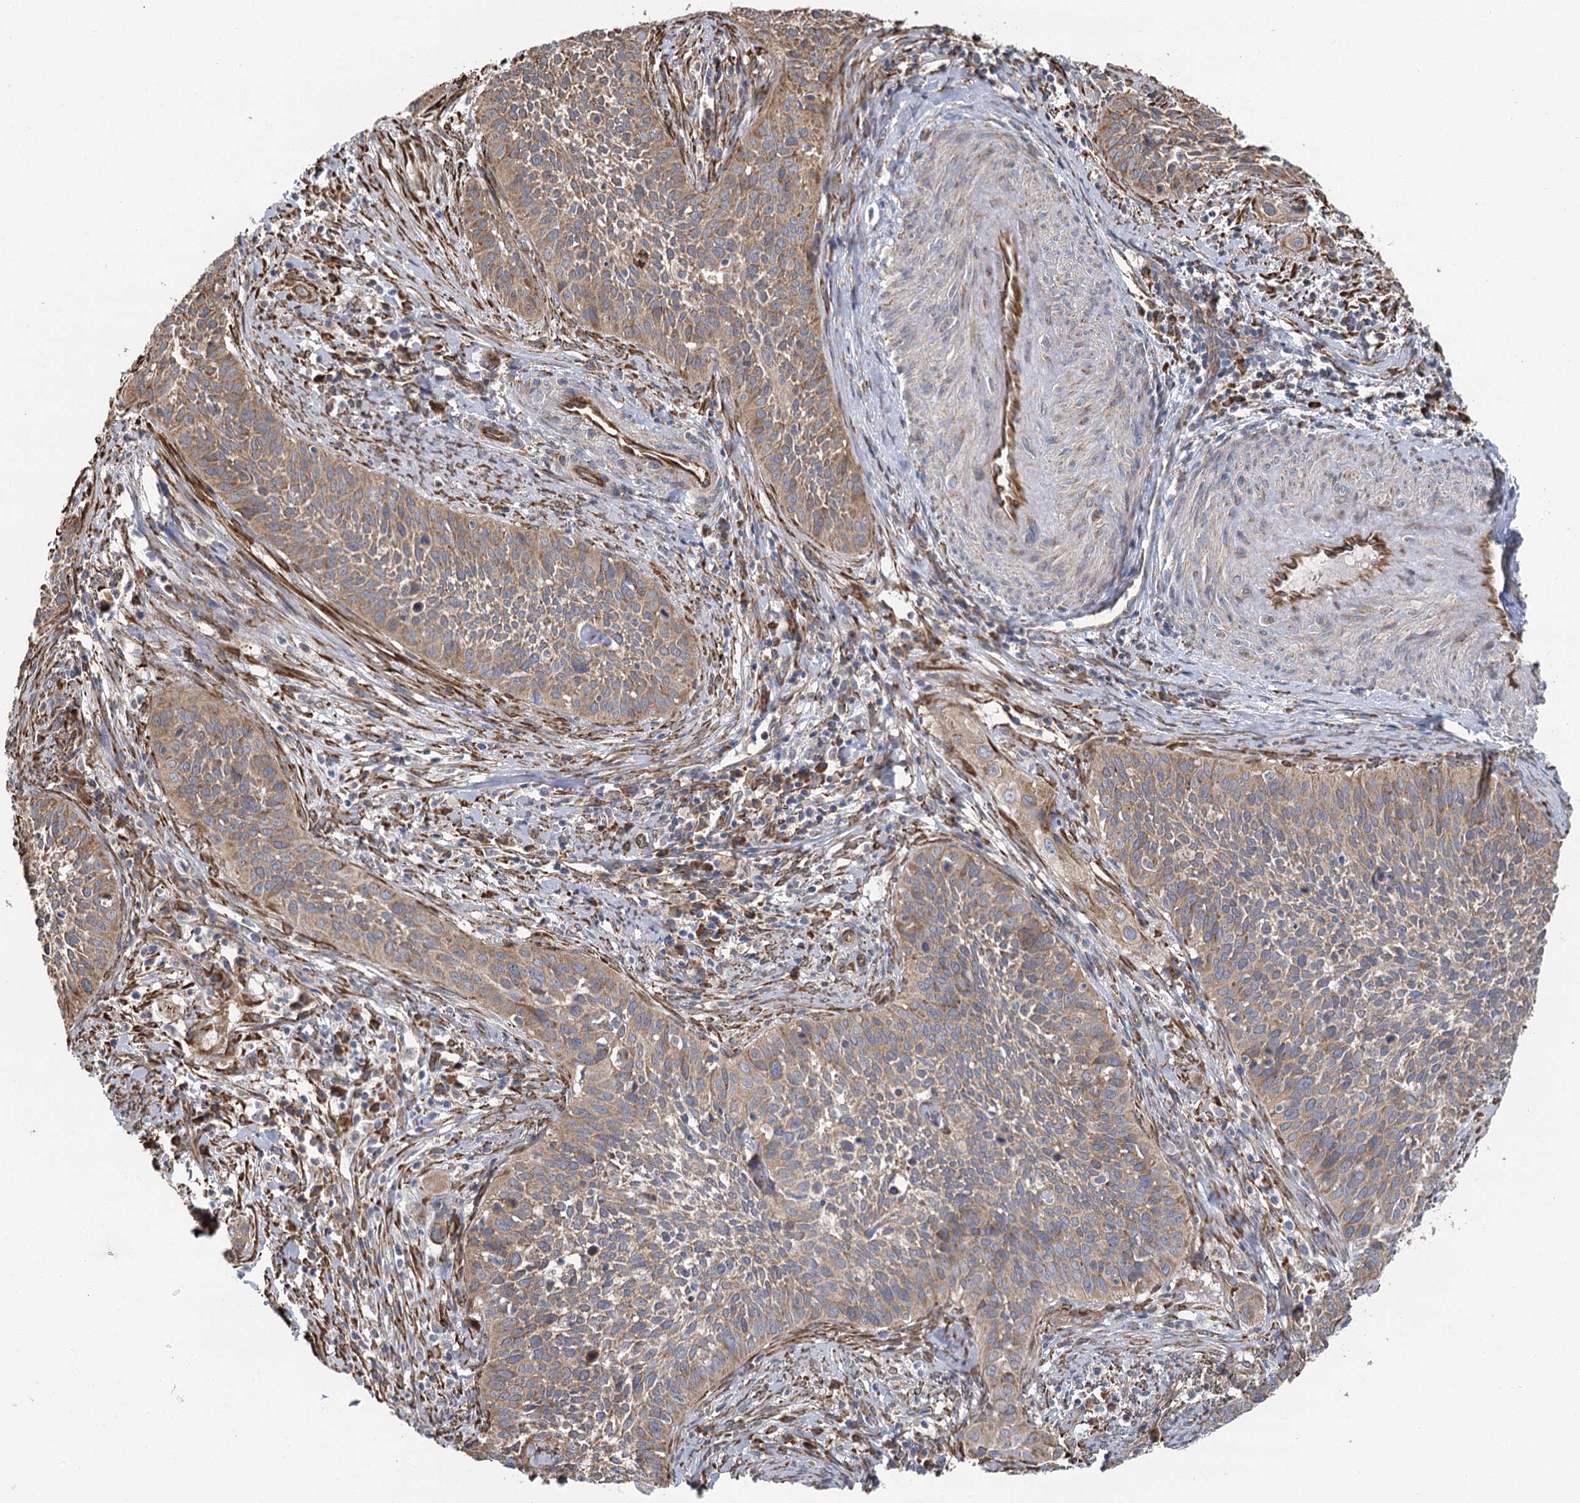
{"staining": {"intensity": "moderate", "quantity": "25%-75%", "location": "cytoplasmic/membranous"}, "tissue": "cervical cancer", "cell_type": "Tumor cells", "image_type": "cancer", "snomed": [{"axis": "morphology", "description": "Squamous cell carcinoma, NOS"}, {"axis": "topography", "description": "Cervix"}], "caption": "Immunohistochemistry of squamous cell carcinoma (cervical) reveals medium levels of moderate cytoplasmic/membranous expression in approximately 25%-75% of tumor cells. Immunohistochemistry (ihc) stains the protein of interest in brown and the nuclei are stained blue.", "gene": "IL11RA", "patient": {"sex": "female", "age": 34}}